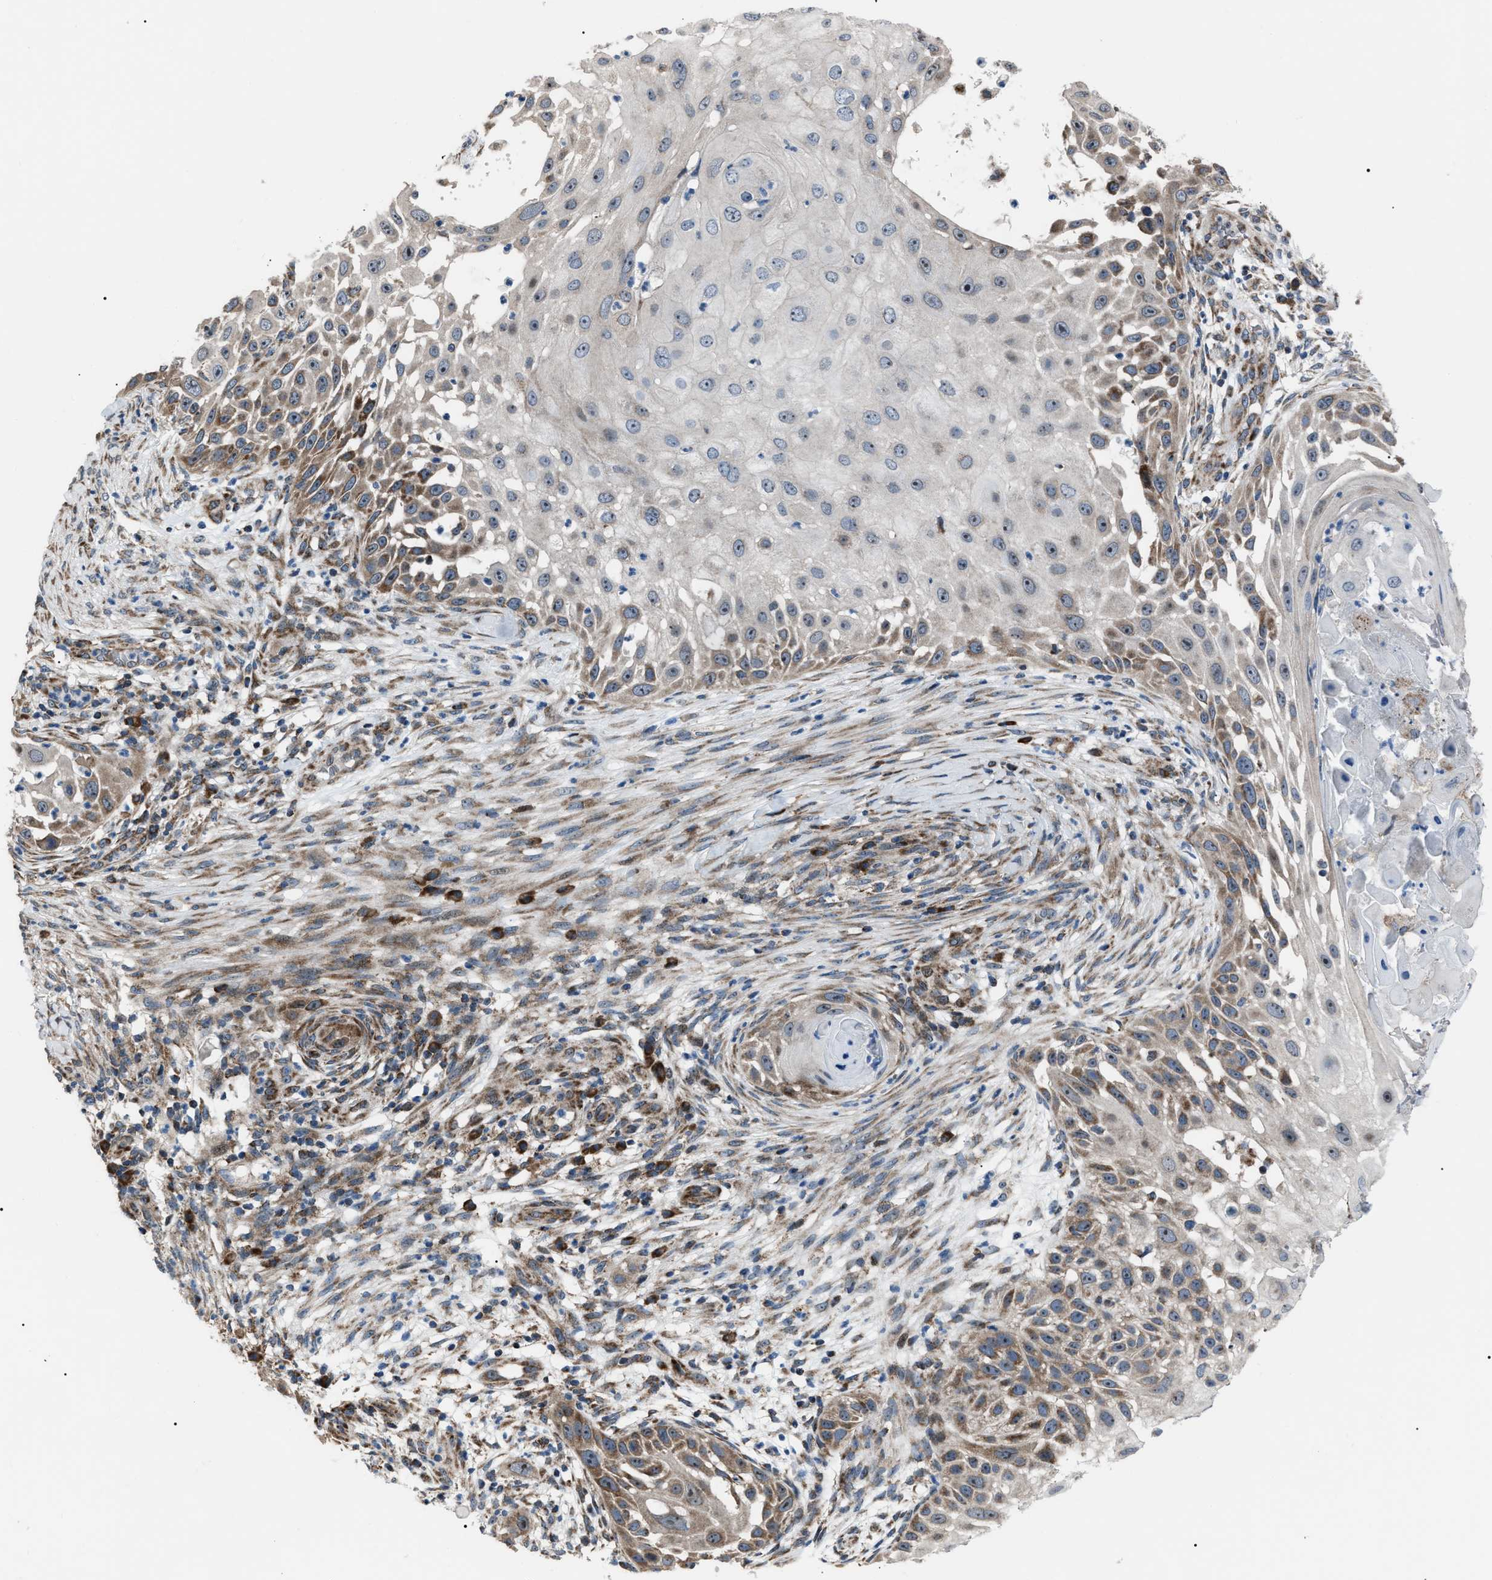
{"staining": {"intensity": "moderate", "quantity": "25%-75%", "location": "cytoplasmic/membranous"}, "tissue": "skin cancer", "cell_type": "Tumor cells", "image_type": "cancer", "snomed": [{"axis": "morphology", "description": "Squamous cell carcinoma, NOS"}, {"axis": "topography", "description": "Skin"}], "caption": "Protein staining displays moderate cytoplasmic/membranous expression in about 25%-75% of tumor cells in skin squamous cell carcinoma.", "gene": "AGO2", "patient": {"sex": "female", "age": 44}}